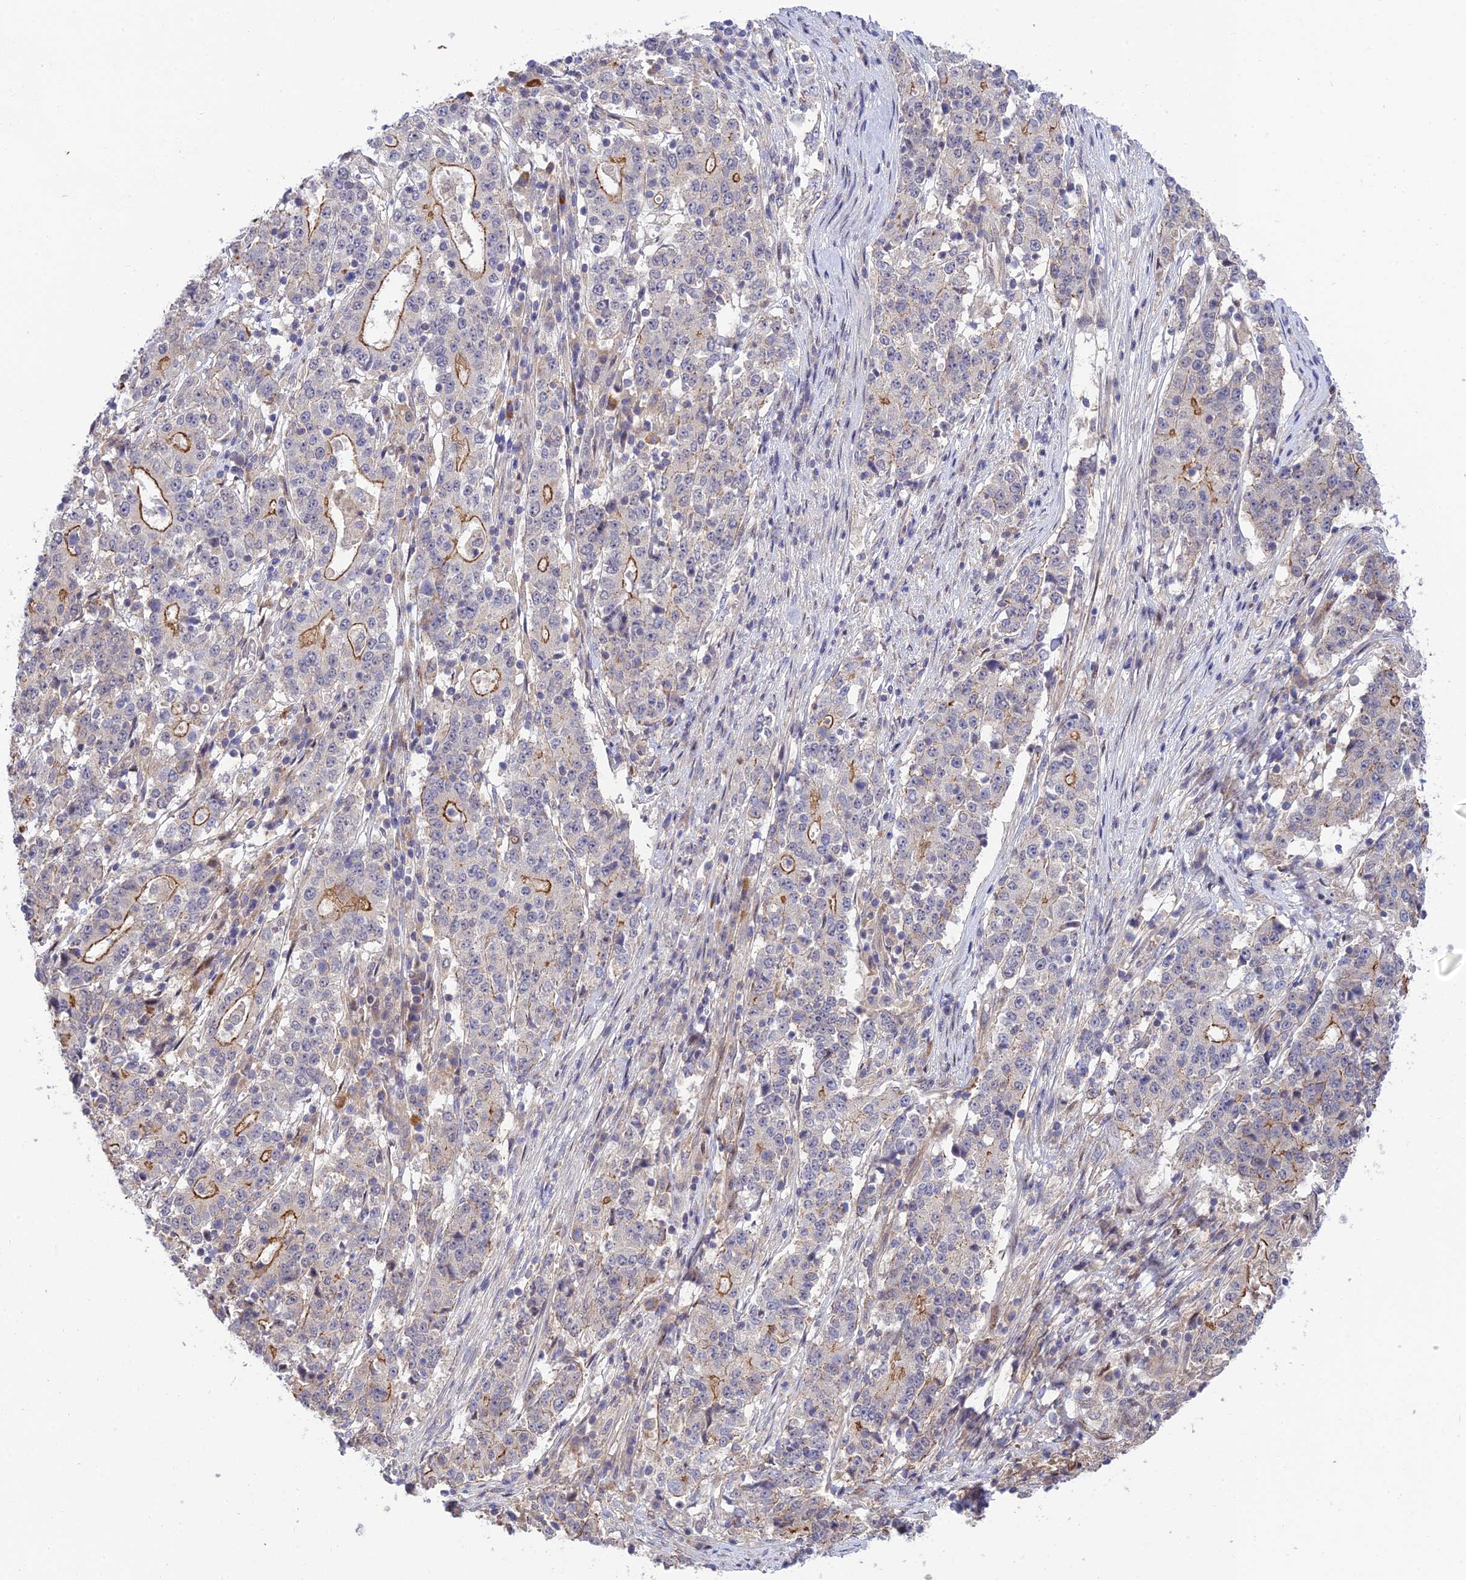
{"staining": {"intensity": "moderate", "quantity": "<25%", "location": "cytoplasmic/membranous"}, "tissue": "stomach cancer", "cell_type": "Tumor cells", "image_type": "cancer", "snomed": [{"axis": "morphology", "description": "Adenocarcinoma, NOS"}, {"axis": "topography", "description": "Stomach"}], "caption": "Stomach cancer (adenocarcinoma) stained with IHC demonstrates moderate cytoplasmic/membranous expression in approximately <25% of tumor cells. The protein is stained brown, and the nuclei are stained in blue (DAB IHC with brightfield microscopy, high magnification).", "gene": "ZNF584", "patient": {"sex": "male", "age": 59}}